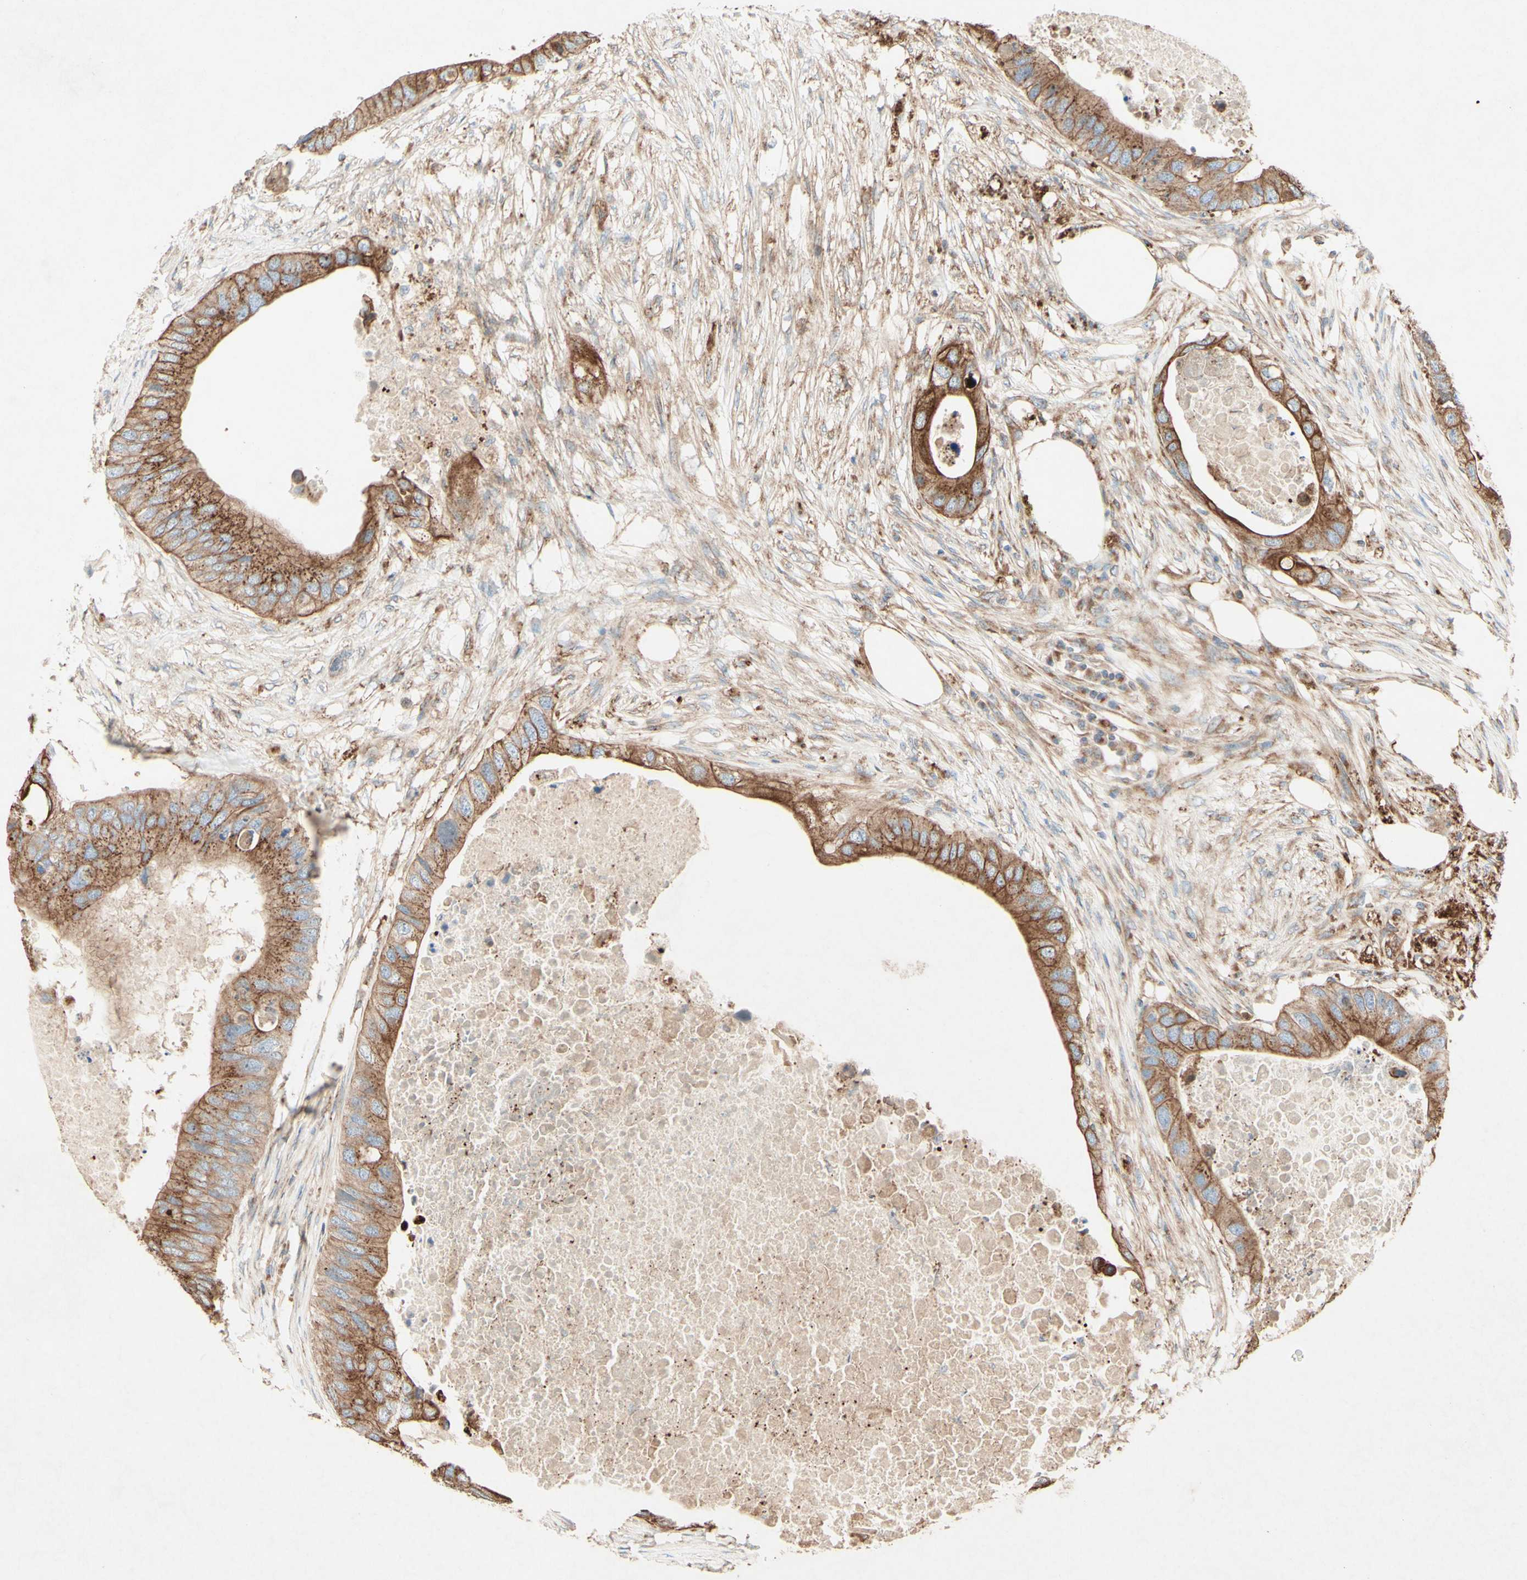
{"staining": {"intensity": "moderate", "quantity": ">75%", "location": "cytoplasmic/membranous"}, "tissue": "colorectal cancer", "cell_type": "Tumor cells", "image_type": "cancer", "snomed": [{"axis": "morphology", "description": "Adenocarcinoma, NOS"}, {"axis": "topography", "description": "Colon"}], "caption": "Immunohistochemical staining of adenocarcinoma (colorectal) shows moderate cytoplasmic/membranous protein expression in approximately >75% of tumor cells.", "gene": "MTM1", "patient": {"sex": "male", "age": 71}}